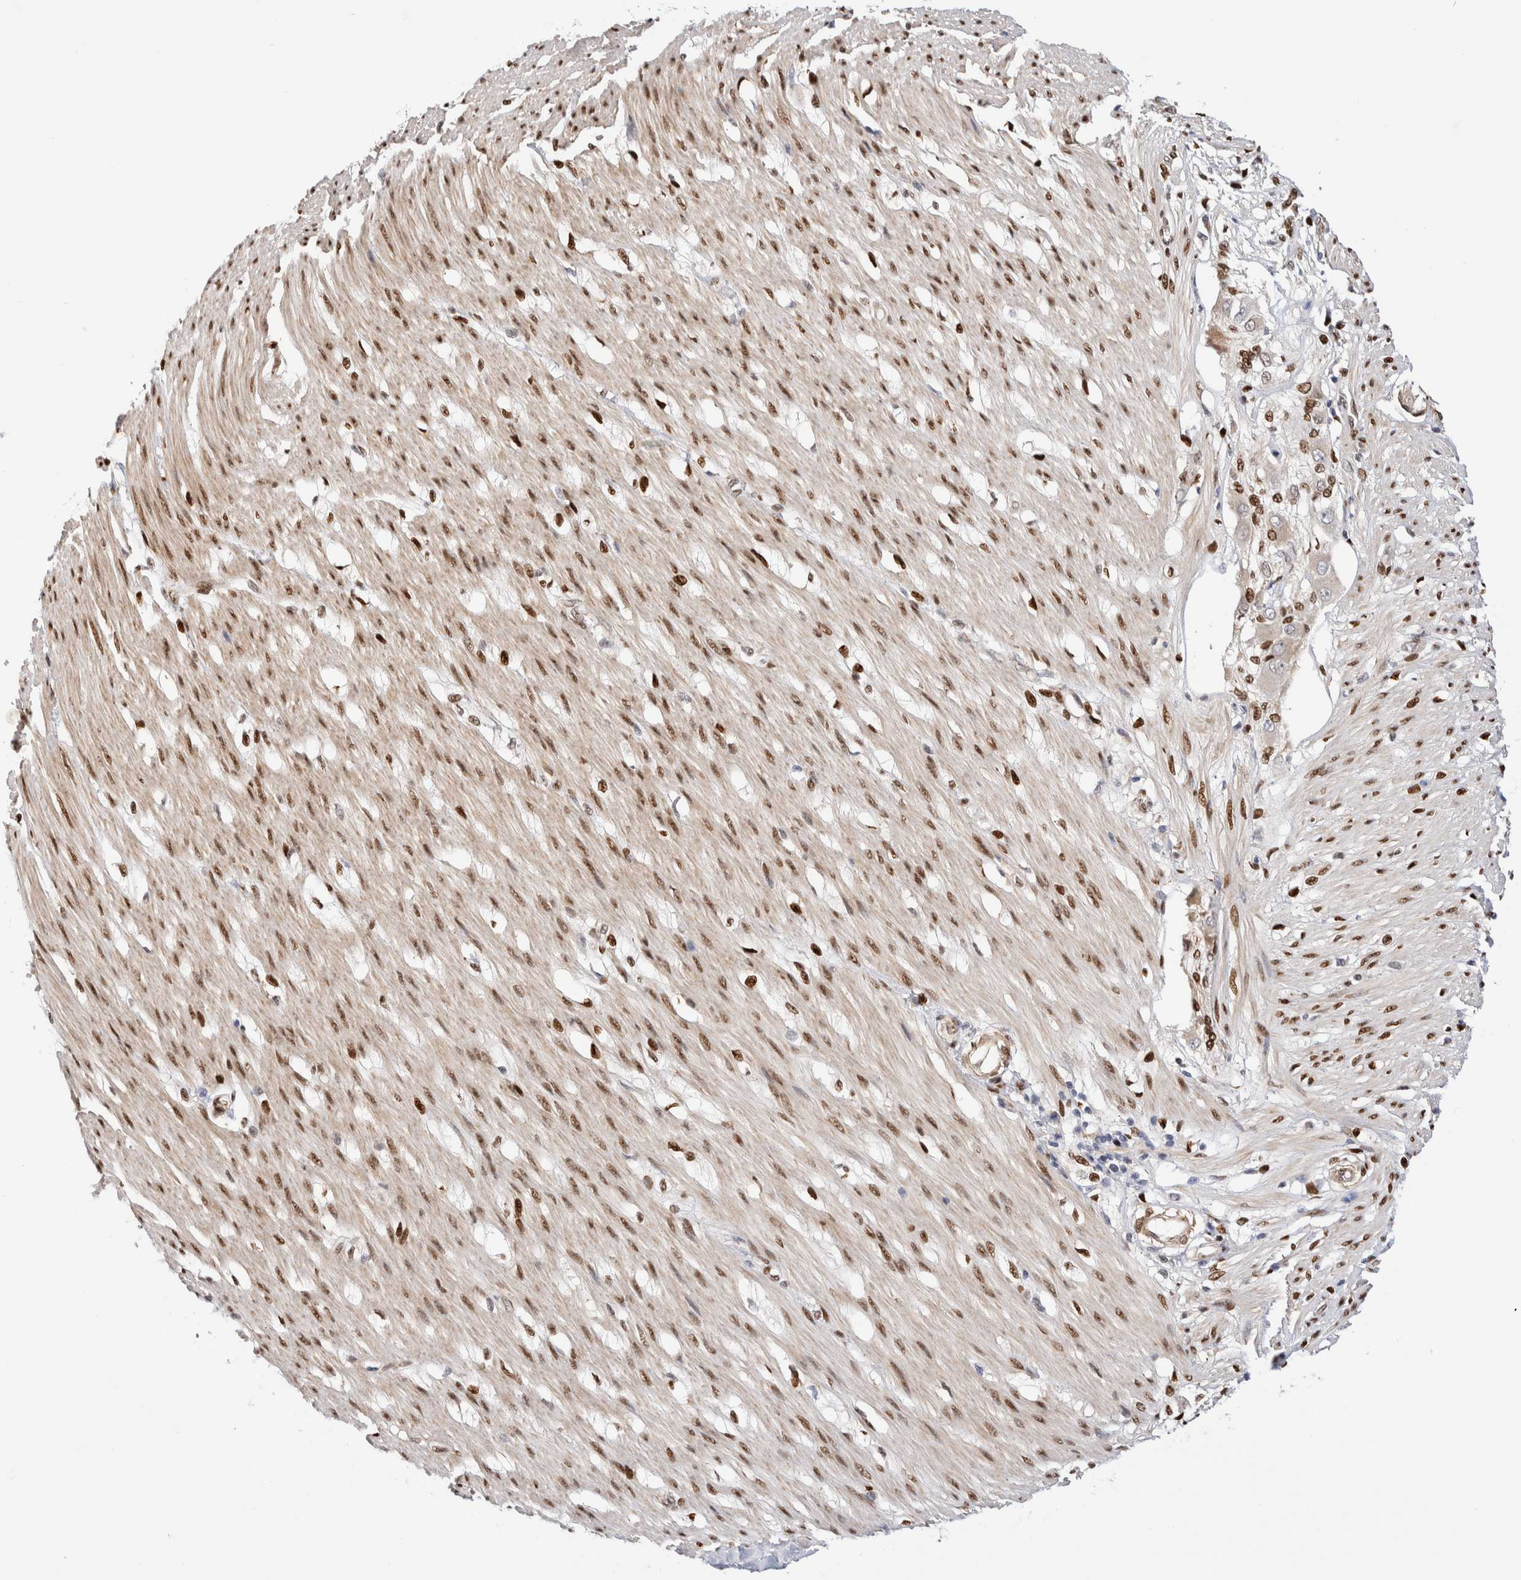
{"staining": {"intensity": "moderate", "quantity": ">75%", "location": "nuclear"}, "tissue": "smooth muscle", "cell_type": "Smooth muscle cells", "image_type": "normal", "snomed": [{"axis": "morphology", "description": "Normal tissue, NOS"}, {"axis": "morphology", "description": "Adenocarcinoma, NOS"}, {"axis": "topography", "description": "Smooth muscle"}, {"axis": "topography", "description": "Colon"}], "caption": "Immunohistochemical staining of unremarkable human smooth muscle shows medium levels of moderate nuclear positivity in about >75% of smooth muscle cells. (Stains: DAB in brown, nuclei in blue, Microscopy: brightfield microscopy at high magnification).", "gene": "NSMAF", "patient": {"sex": "male", "age": 14}}